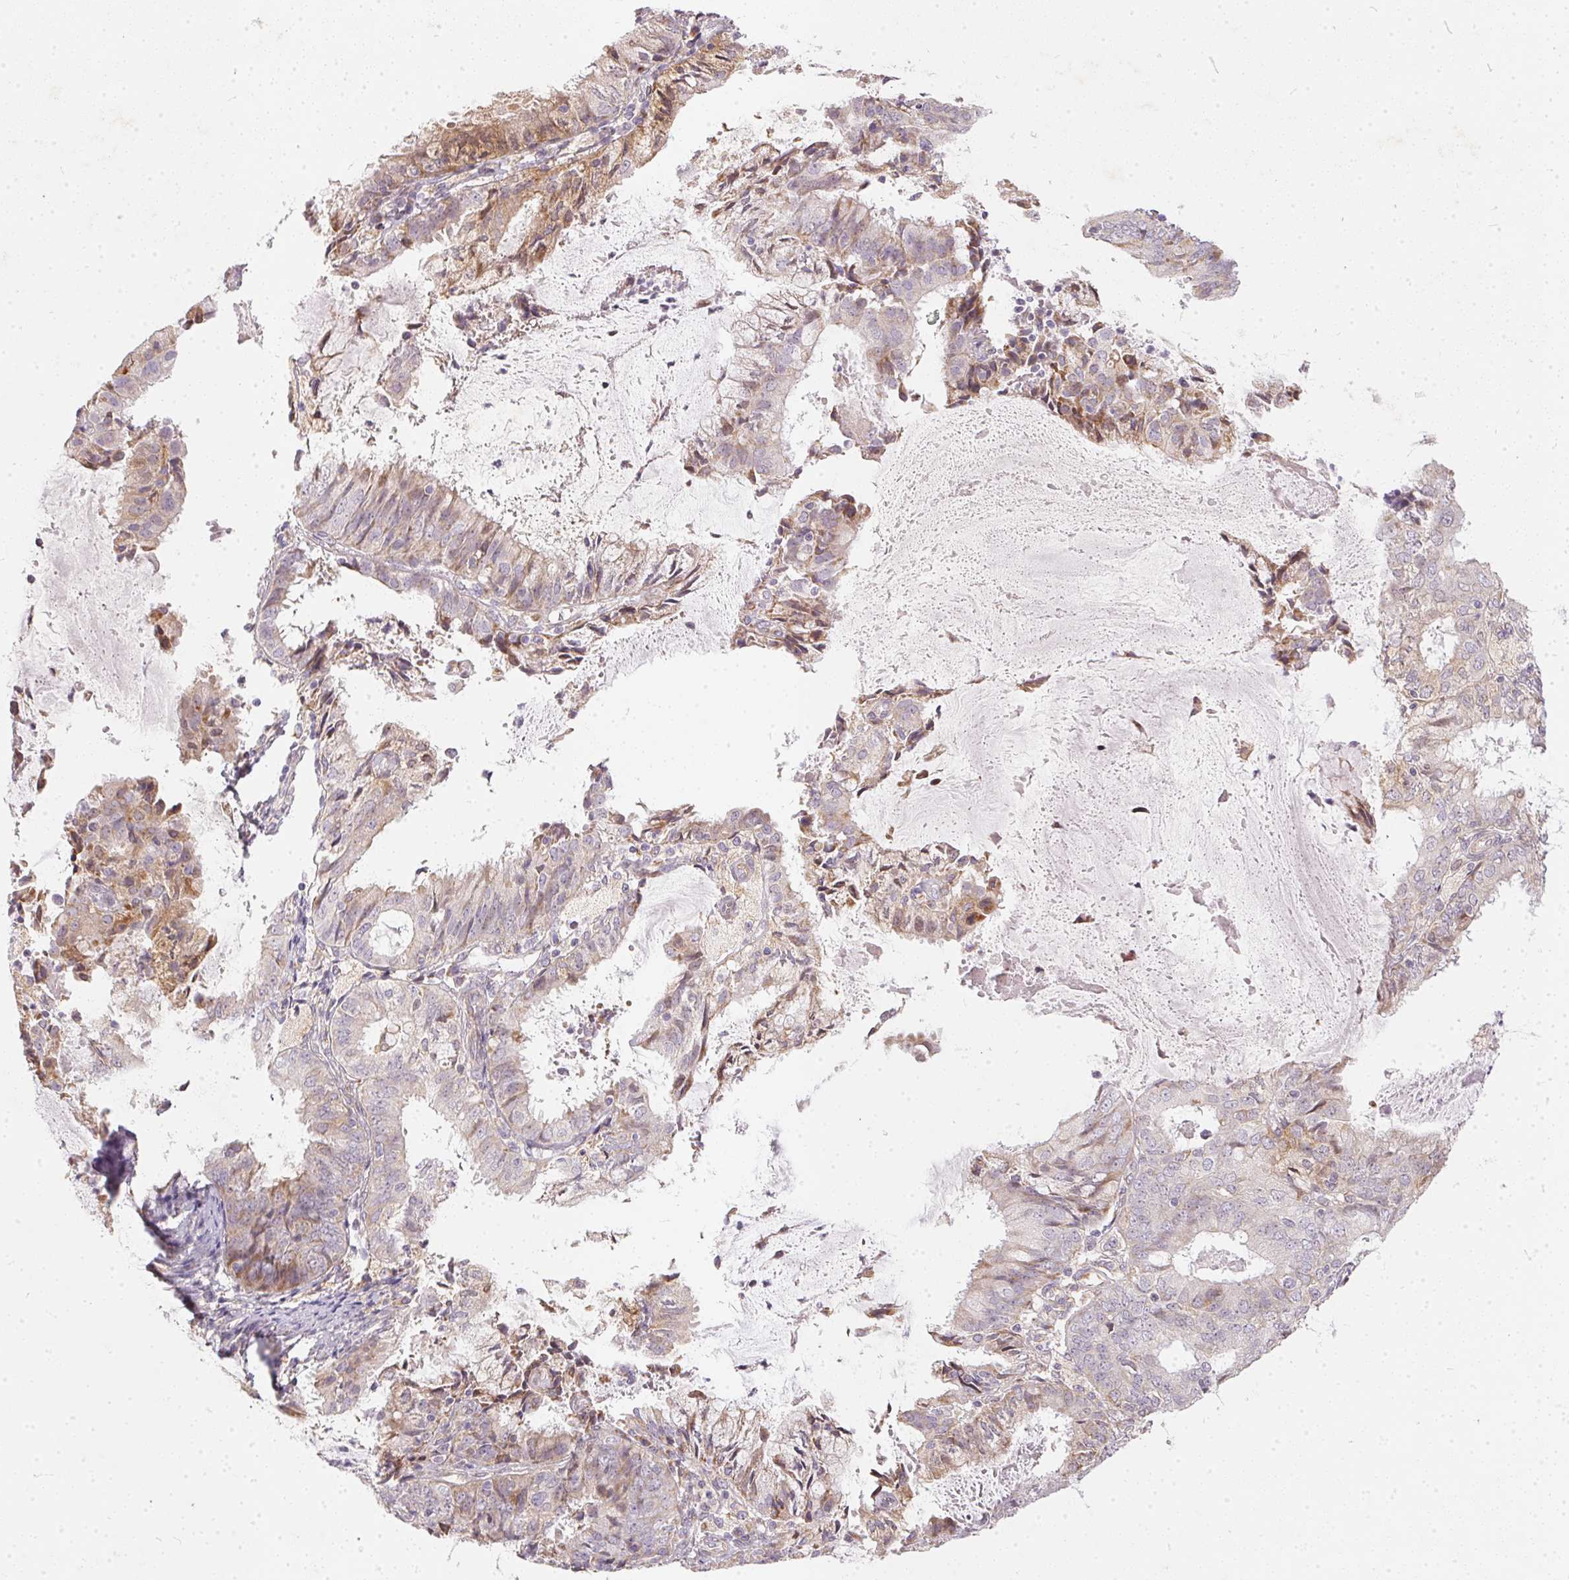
{"staining": {"intensity": "moderate", "quantity": "<25%", "location": "cytoplasmic/membranous"}, "tissue": "endometrial cancer", "cell_type": "Tumor cells", "image_type": "cancer", "snomed": [{"axis": "morphology", "description": "Adenocarcinoma, NOS"}, {"axis": "topography", "description": "Endometrium"}], "caption": "Immunohistochemical staining of human endometrial cancer (adenocarcinoma) demonstrates moderate cytoplasmic/membranous protein positivity in about <25% of tumor cells.", "gene": "VWA5B2", "patient": {"sex": "female", "age": 57}}